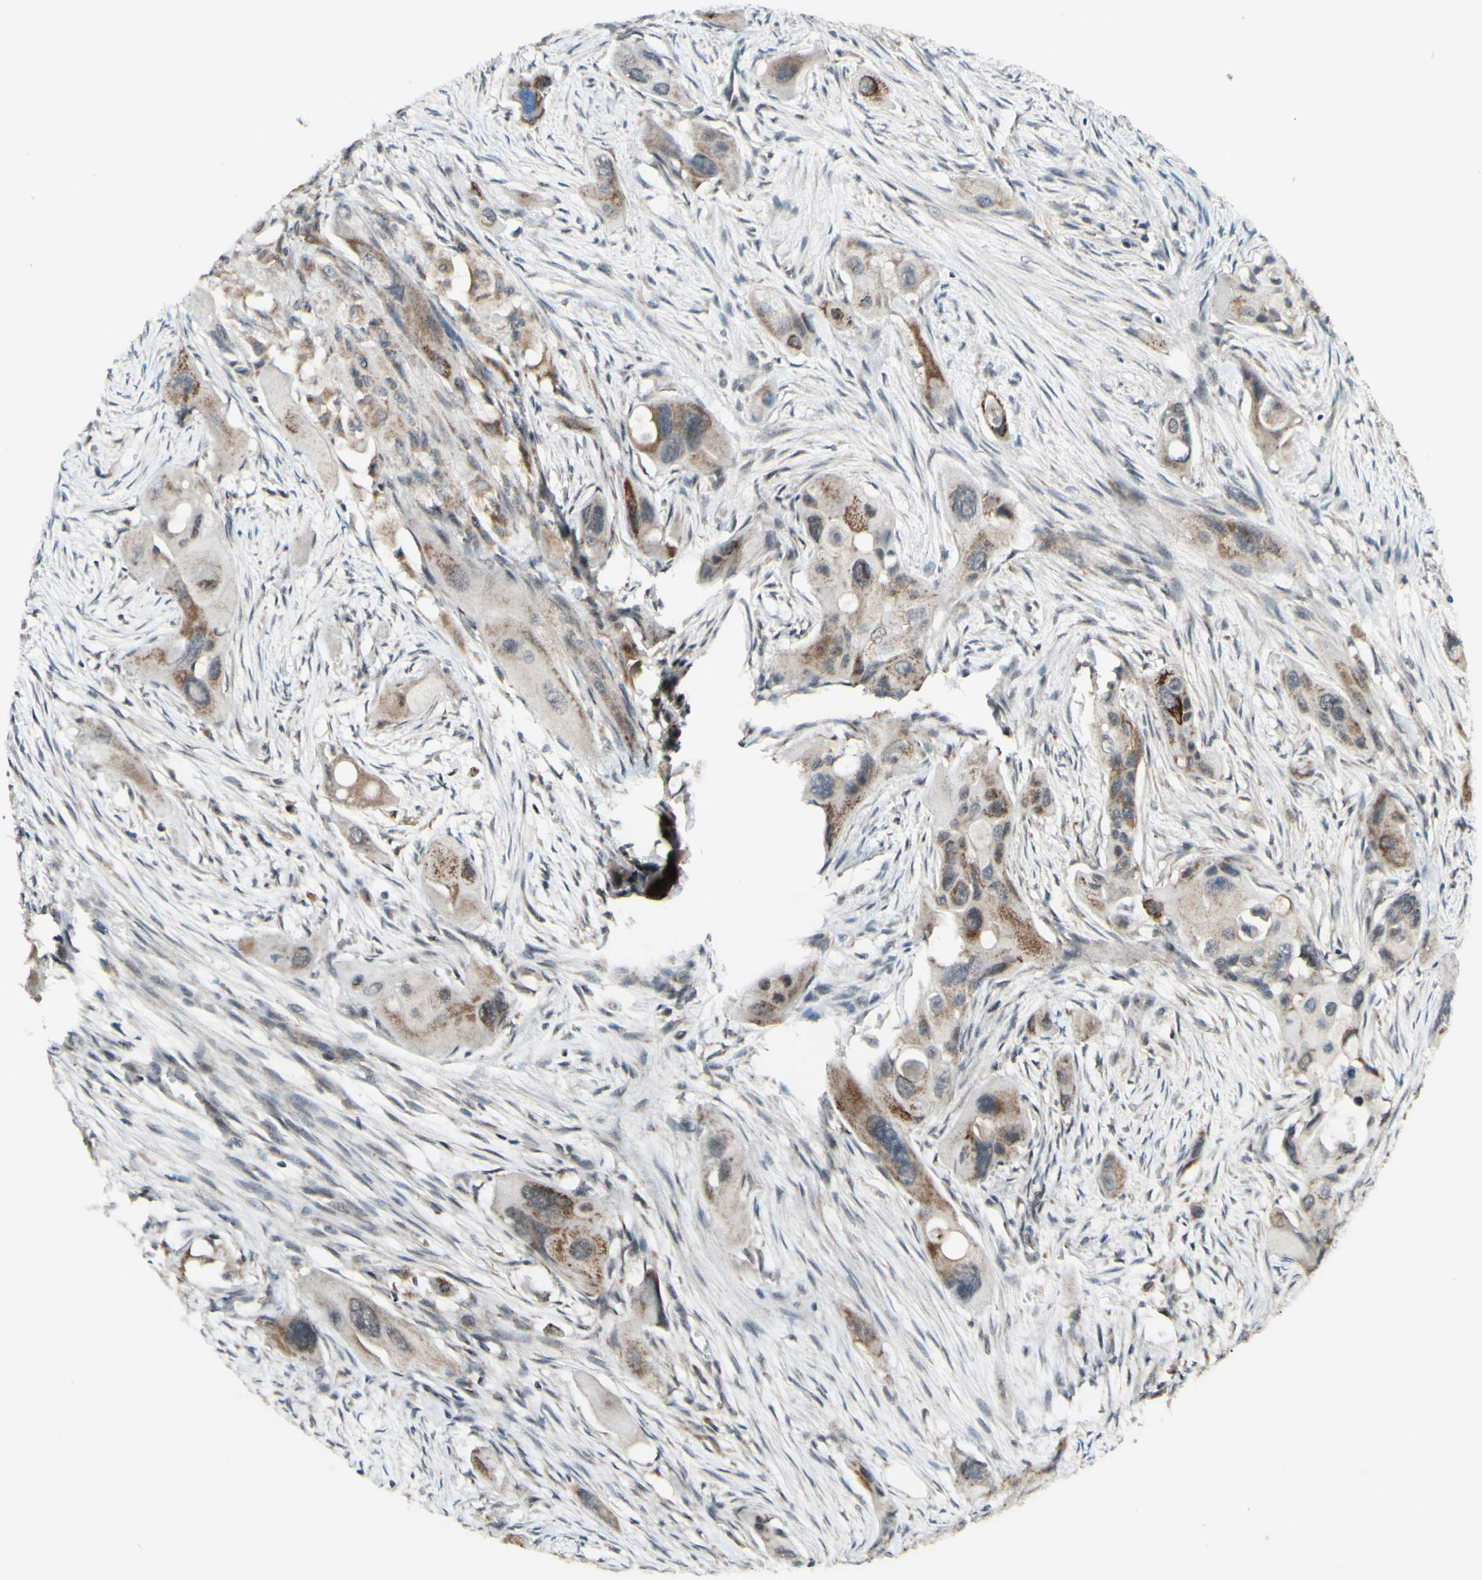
{"staining": {"intensity": "moderate", "quantity": "<25%", "location": "cytoplasmic/membranous"}, "tissue": "pancreatic cancer", "cell_type": "Tumor cells", "image_type": "cancer", "snomed": [{"axis": "morphology", "description": "Adenocarcinoma, NOS"}, {"axis": "topography", "description": "Pancreas"}], "caption": "Immunohistochemical staining of pancreatic cancer reveals low levels of moderate cytoplasmic/membranous protein expression in about <25% of tumor cells. The protein of interest is shown in brown color, while the nuclei are stained blue.", "gene": "DHRS3", "patient": {"sex": "male", "age": 73}}